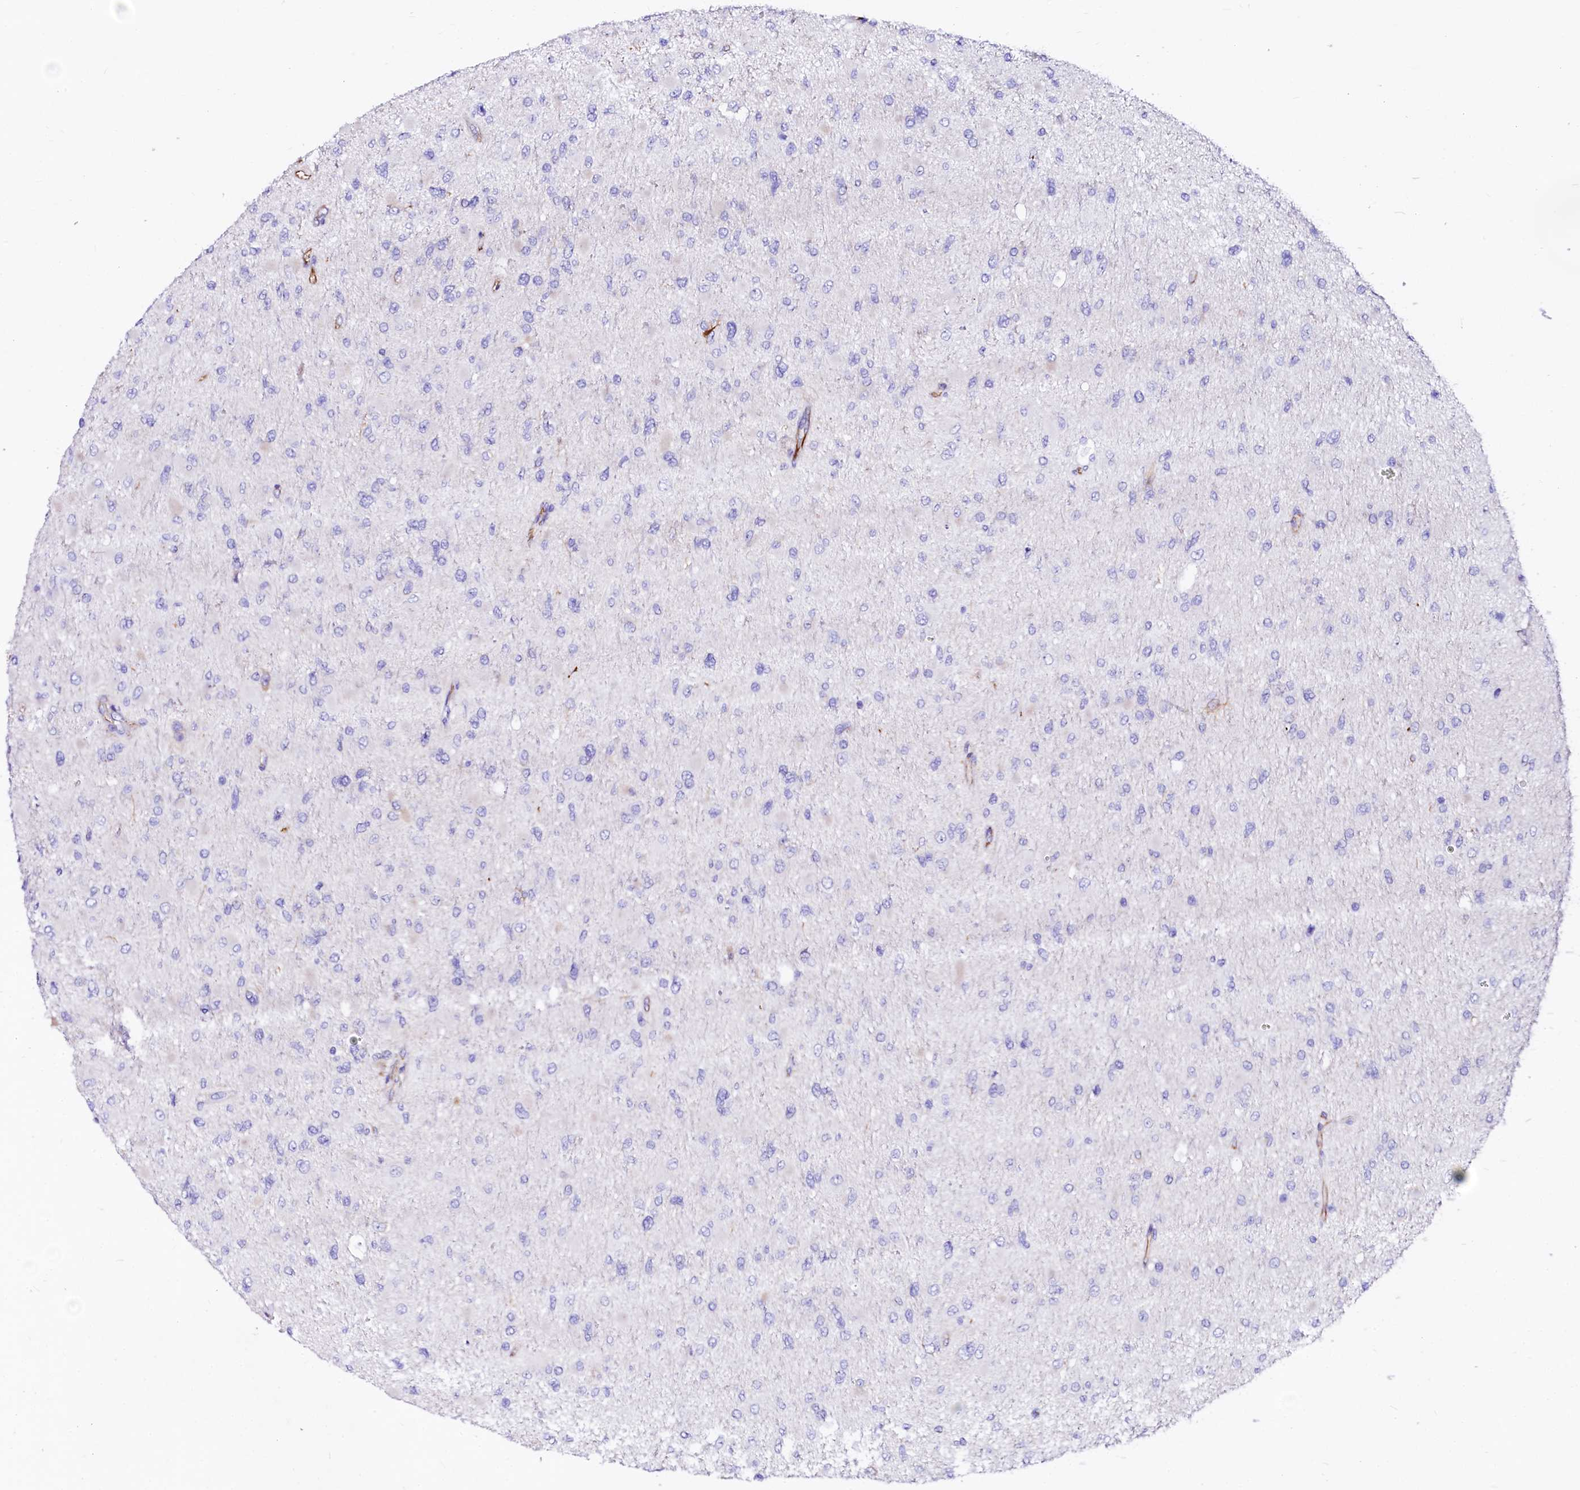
{"staining": {"intensity": "negative", "quantity": "none", "location": "none"}, "tissue": "glioma", "cell_type": "Tumor cells", "image_type": "cancer", "snomed": [{"axis": "morphology", "description": "Glioma, malignant, High grade"}, {"axis": "topography", "description": "Cerebral cortex"}], "caption": "The micrograph shows no staining of tumor cells in malignant glioma (high-grade).", "gene": "SFR1", "patient": {"sex": "female", "age": 36}}